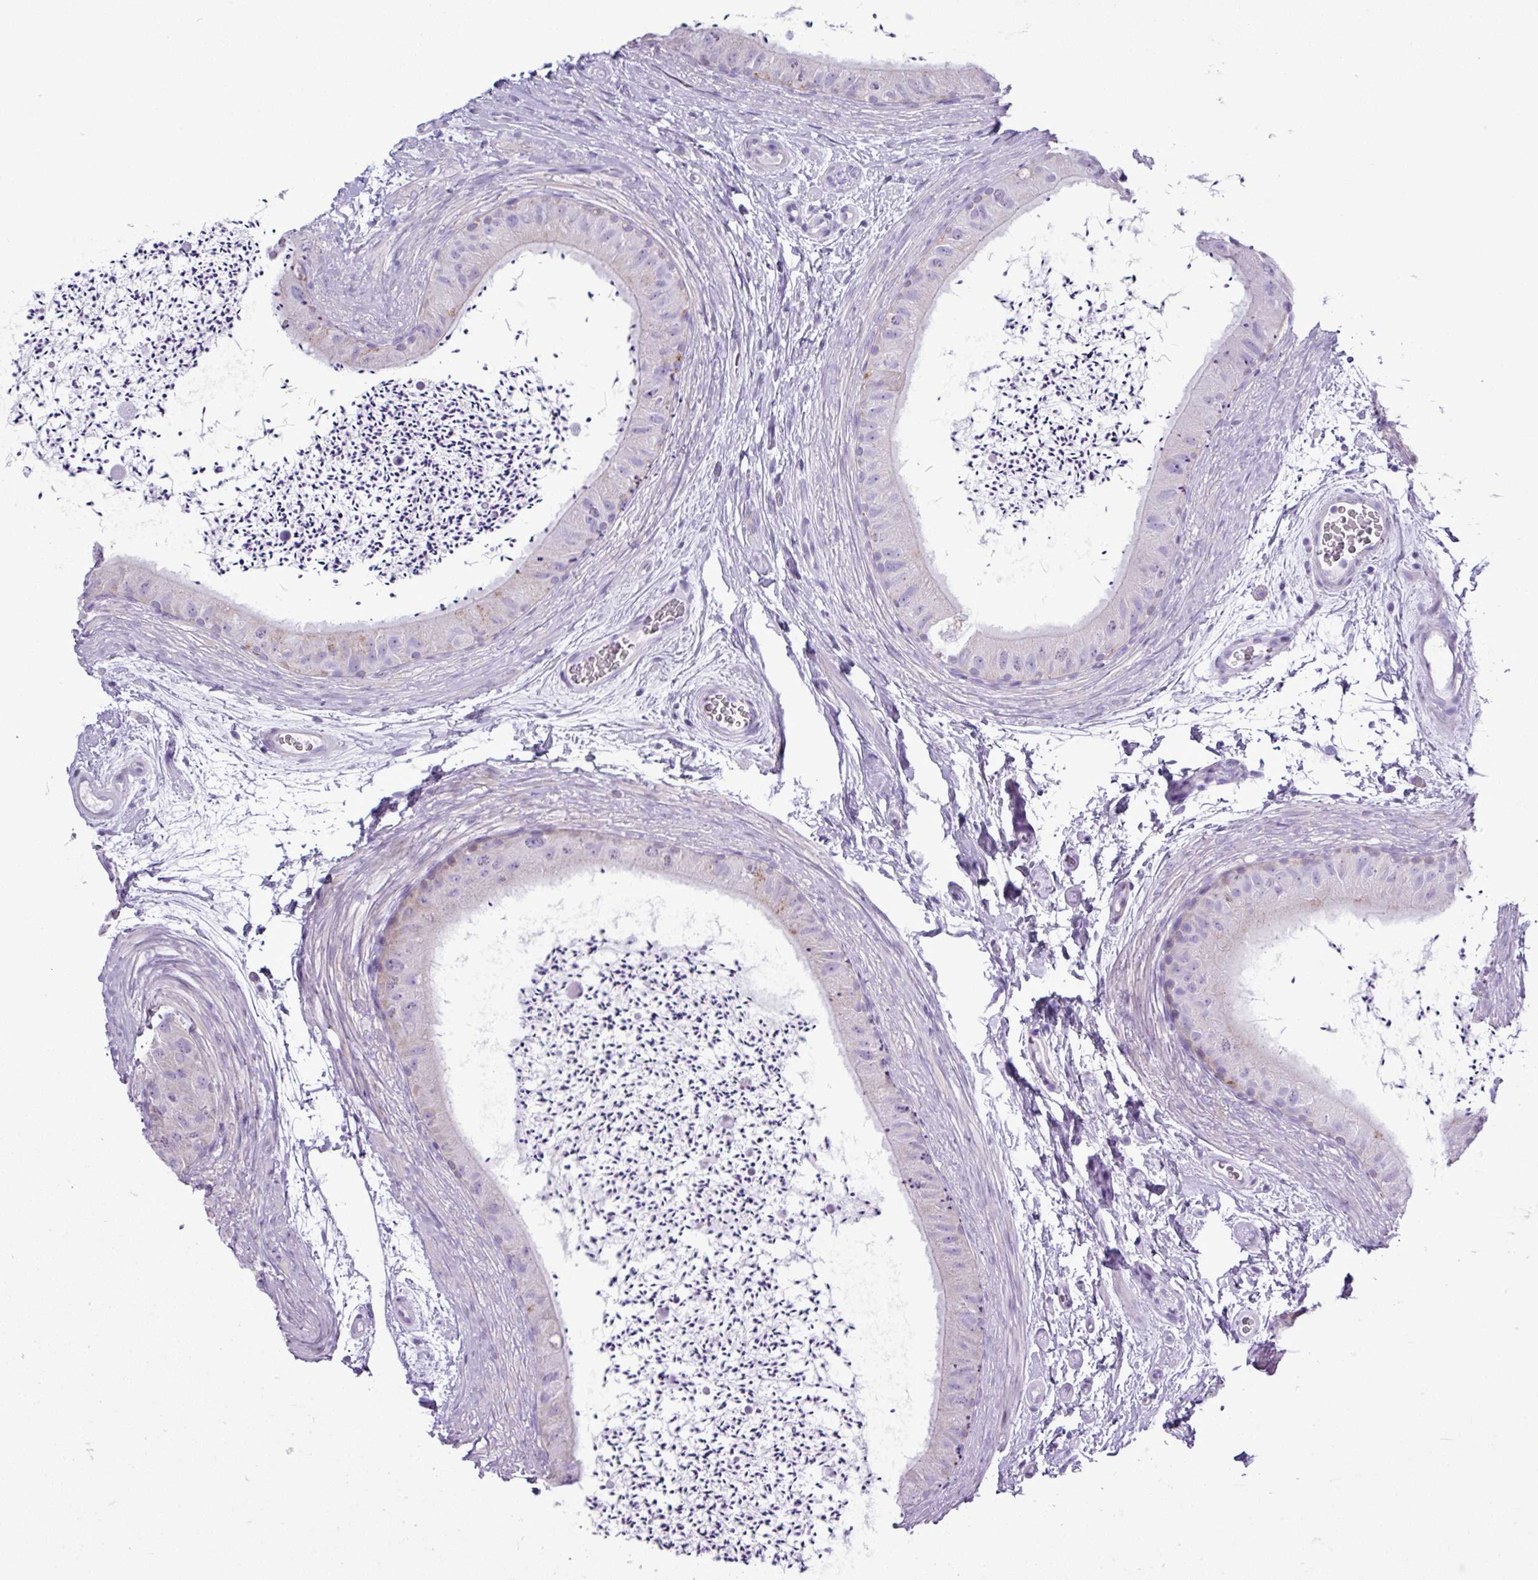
{"staining": {"intensity": "moderate", "quantity": "25%-75%", "location": "cytoplasmic/membranous,nuclear"}, "tissue": "epididymis", "cell_type": "Glandular cells", "image_type": "normal", "snomed": [{"axis": "morphology", "description": "Normal tissue, NOS"}, {"axis": "topography", "description": "Epididymis"}], "caption": "Protein staining by immunohistochemistry shows moderate cytoplasmic/membranous,nuclear expression in approximately 25%-75% of glandular cells in benign epididymis. (Stains: DAB in brown, nuclei in blue, Microscopy: brightfield microscopy at high magnification).", "gene": "ALDH3A1", "patient": {"sex": "male", "age": 50}}